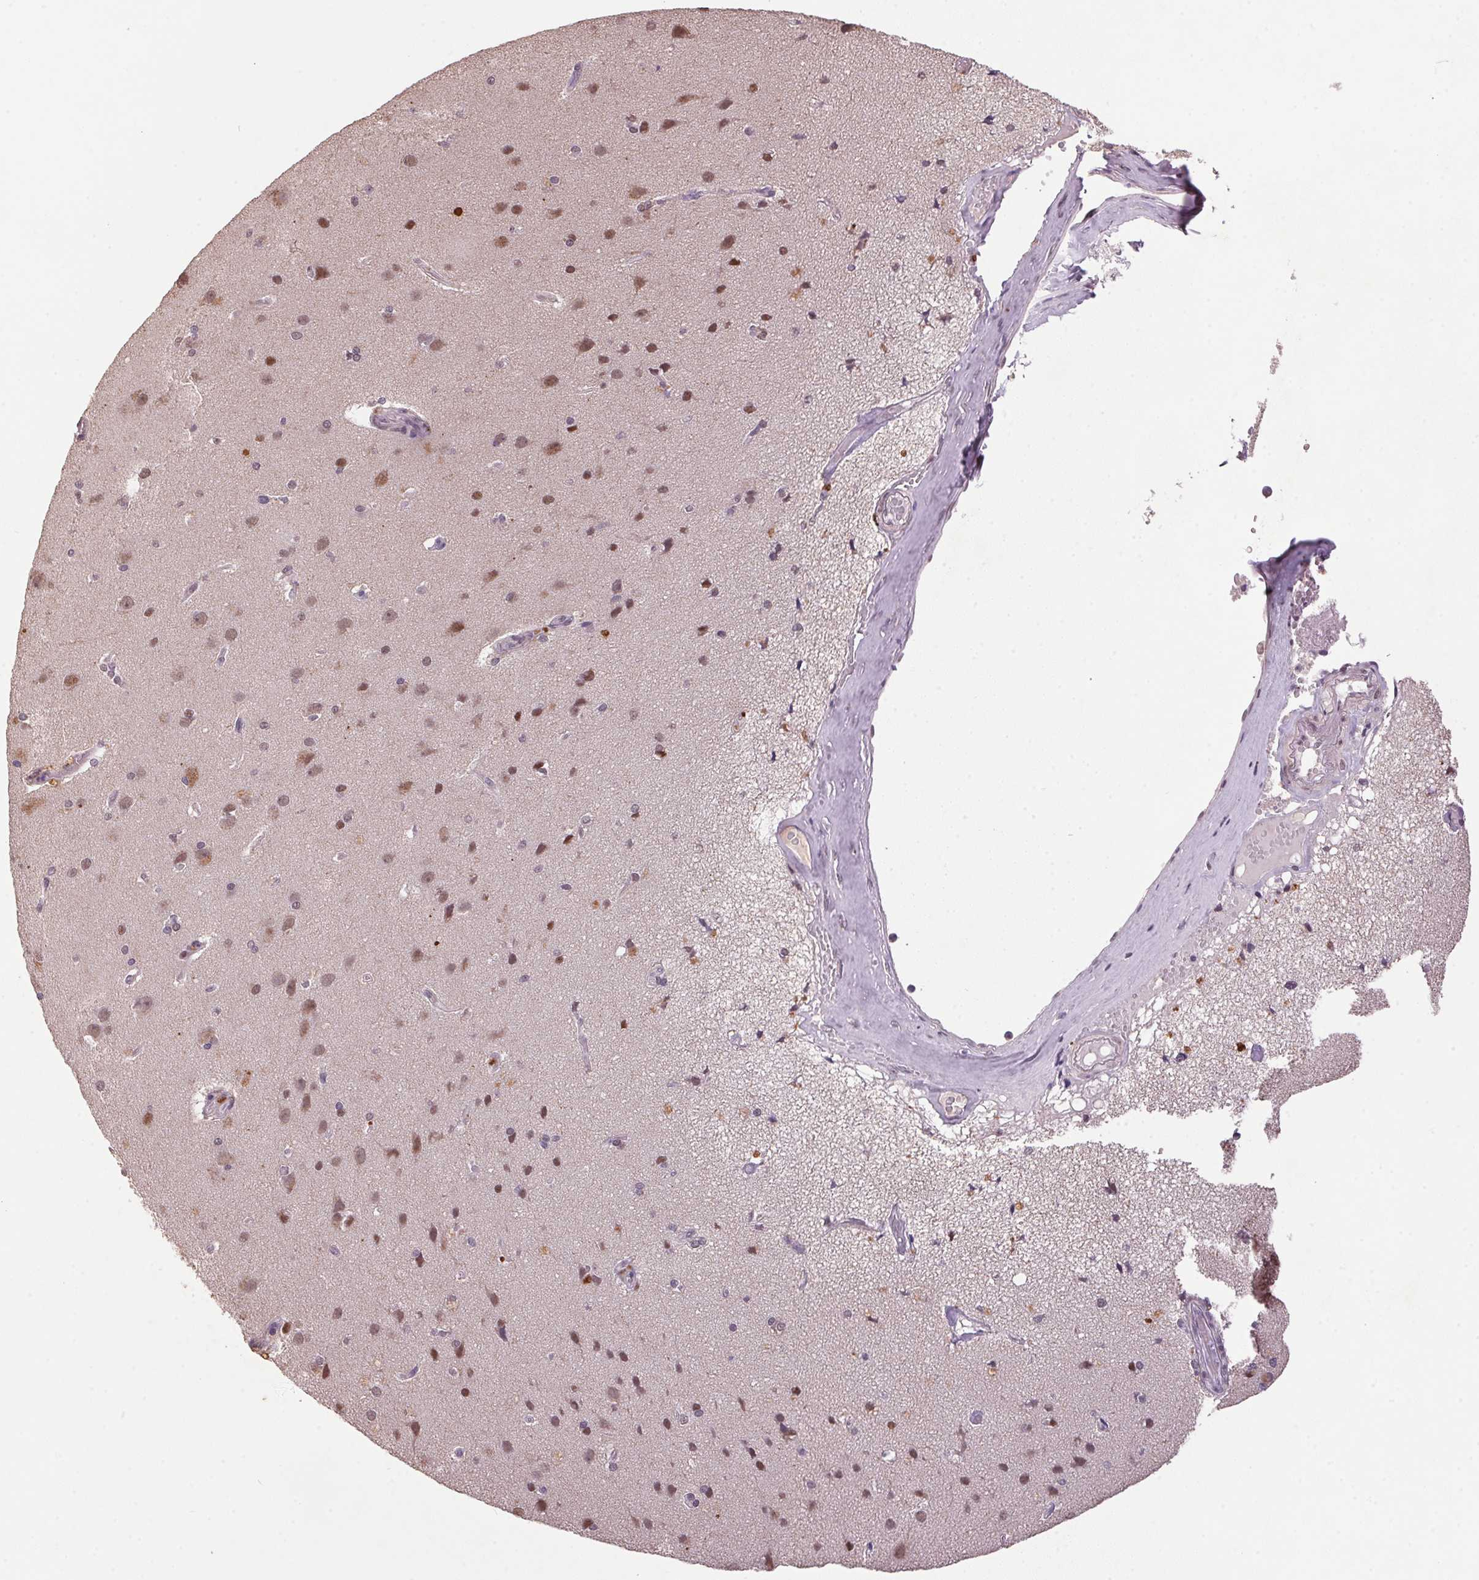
{"staining": {"intensity": "weak", "quantity": "25%-75%", "location": "nuclear"}, "tissue": "cerebral cortex", "cell_type": "Endothelial cells", "image_type": "normal", "snomed": [{"axis": "morphology", "description": "Normal tissue, NOS"}, {"axis": "morphology", "description": "Glioma, malignant, High grade"}, {"axis": "topography", "description": "Cerebral cortex"}], "caption": "Immunohistochemical staining of normal human cerebral cortex displays 25%-75% levels of weak nuclear protein expression in about 25%-75% of endothelial cells.", "gene": "ZBTB4", "patient": {"sex": "male", "age": 71}}